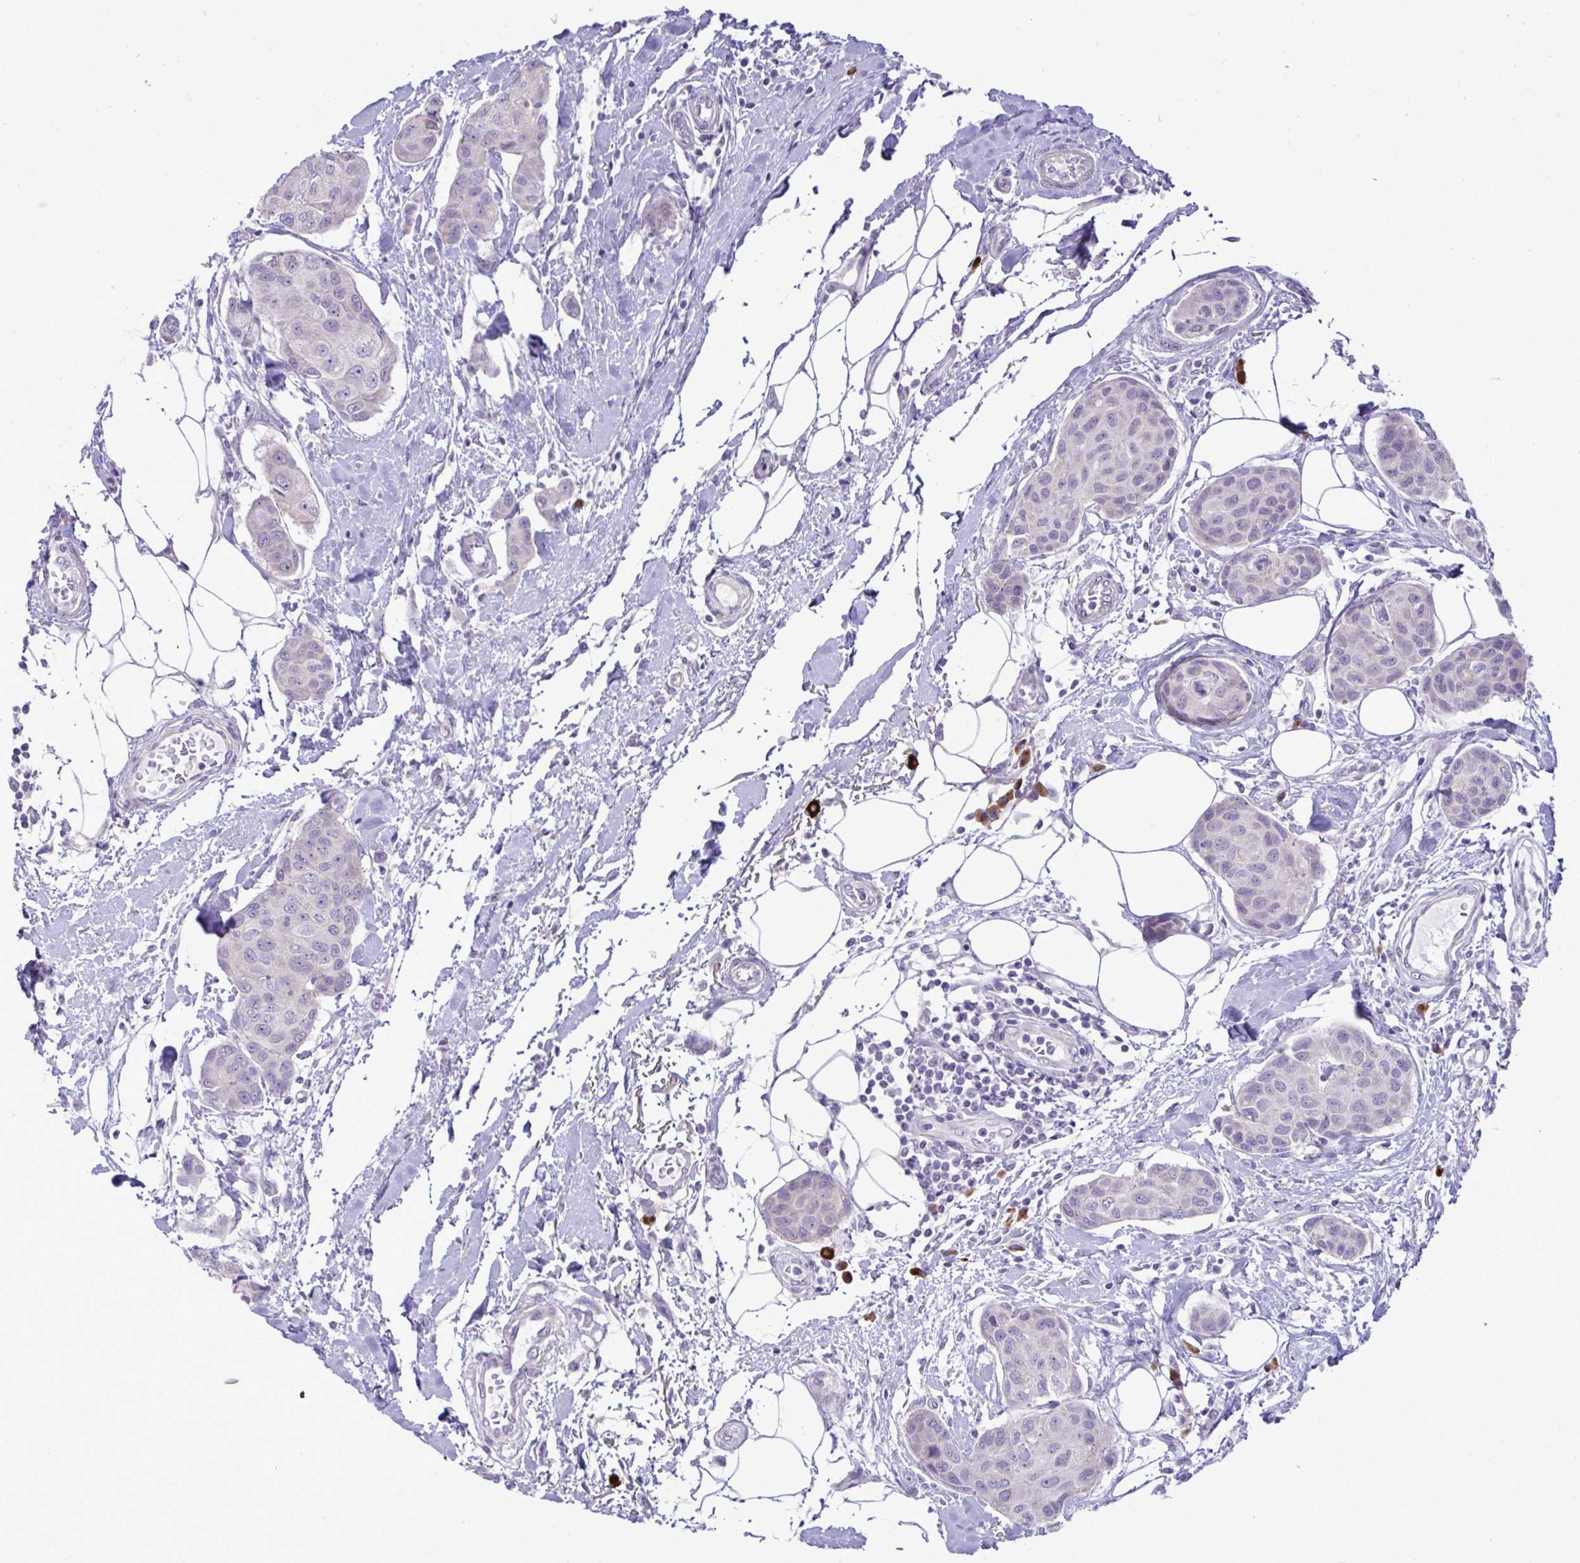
{"staining": {"intensity": "negative", "quantity": "none", "location": "none"}, "tissue": "breast cancer", "cell_type": "Tumor cells", "image_type": "cancer", "snomed": [{"axis": "morphology", "description": "Duct carcinoma"}, {"axis": "topography", "description": "Breast"}, {"axis": "topography", "description": "Lymph node"}], "caption": "Tumor cells show no significant protein expression in breast invasive ductal carcinoma. (Immunohistochemistry, brightfield microscopy, high magnification).", "gene": "SPAG1", "patient": {"sex": "female", "age": 80}}